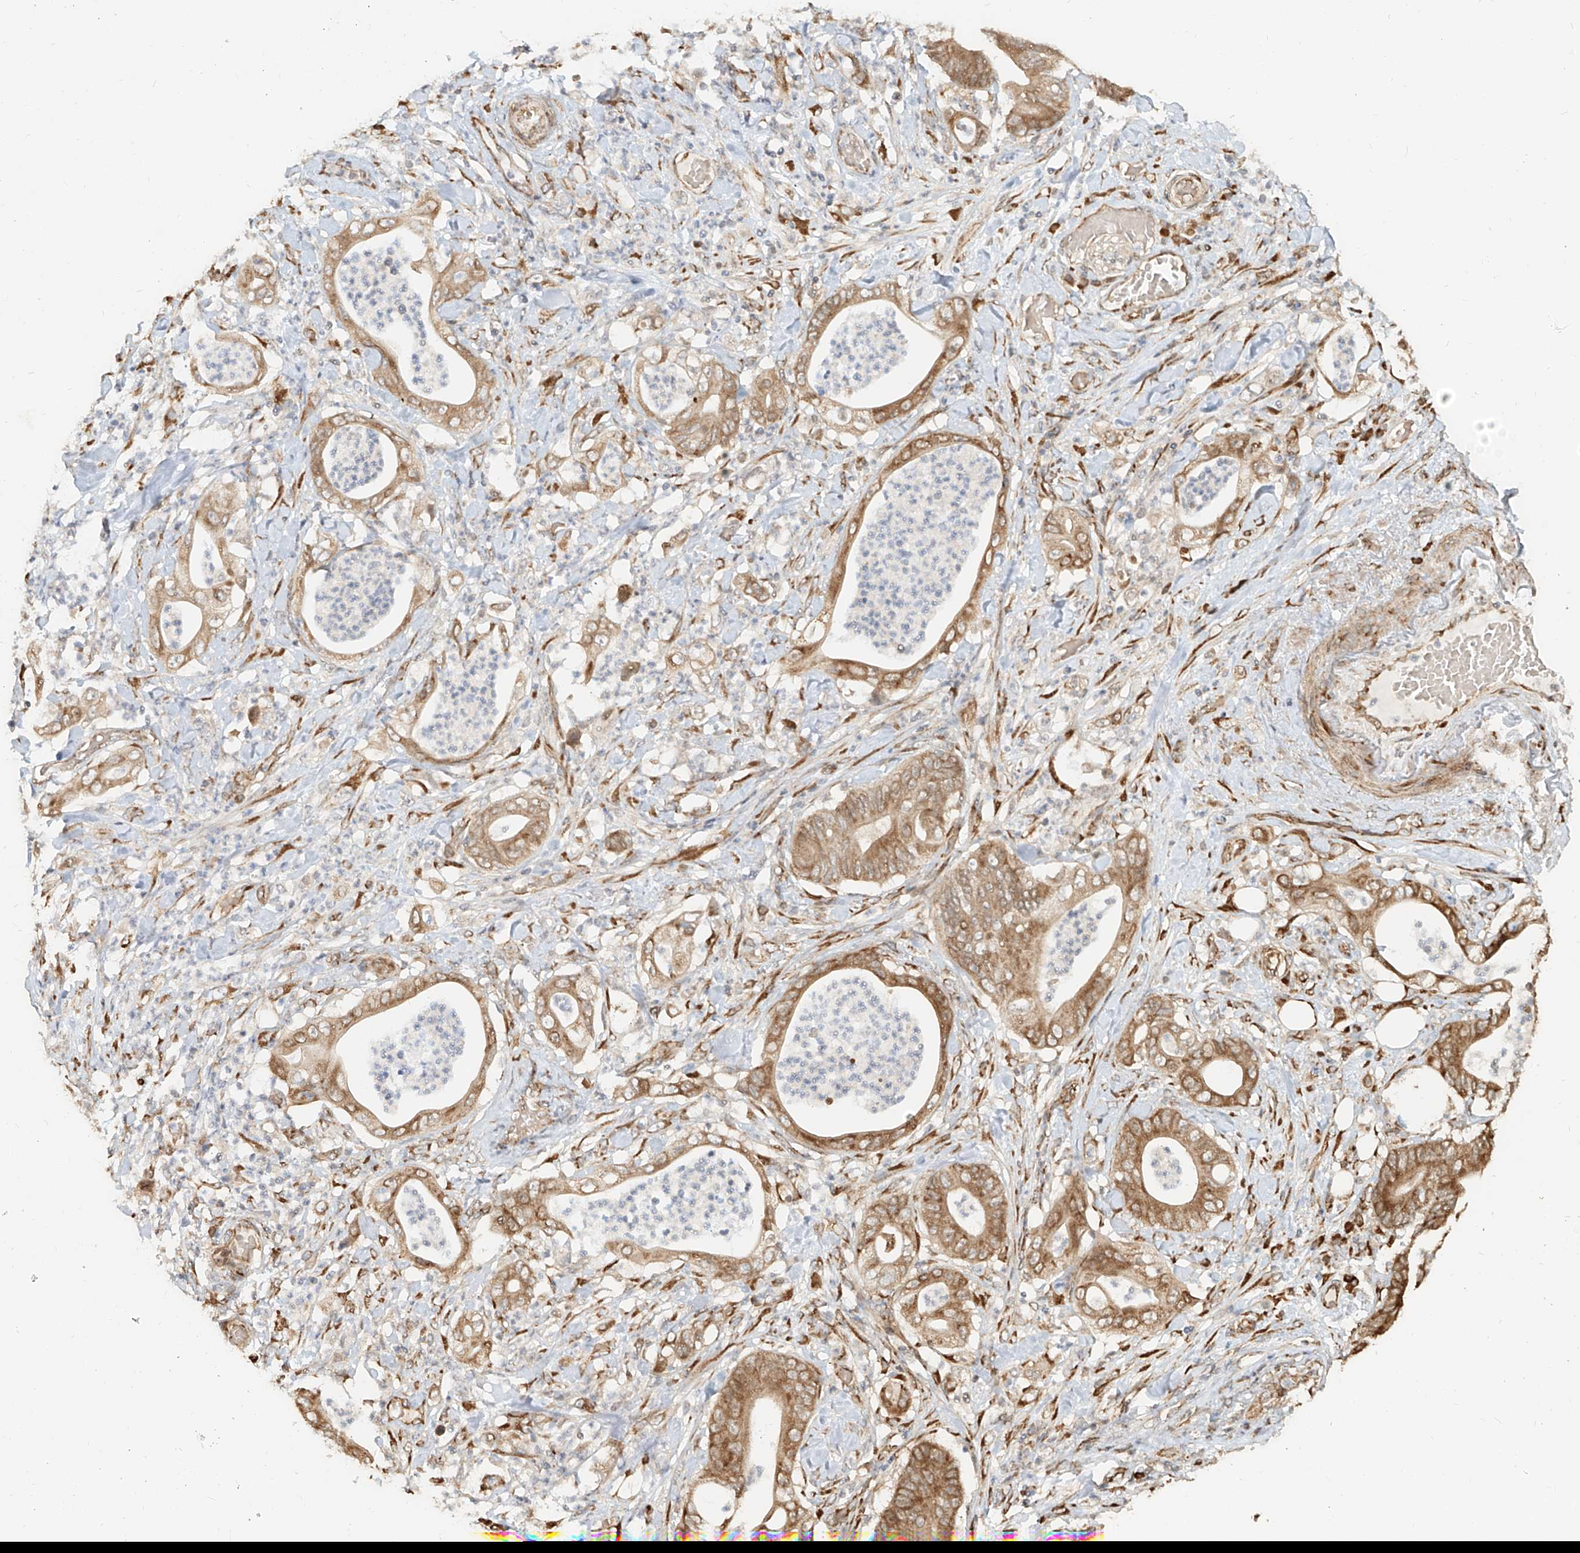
{"staining": {"intensity": "moderate", "quantity": ">75%", "location": "cytoplasmic/membranous"}, "tissue": "stomach cancer", "cell_type": "Tumor cells", "image_type": "cancer", "snomed": [{"axis": "morphology", "description": "Adenocarcinoma, NOS"}, {"axis": "topography", "description": "Stomach"}], "caption": "Stomach cancer stained for a protein displays moderate cytoplasmic/membranous positivity in tumor cells.", "gene": "UBE2K", "patient": {"sex": "female", "age": 73}}